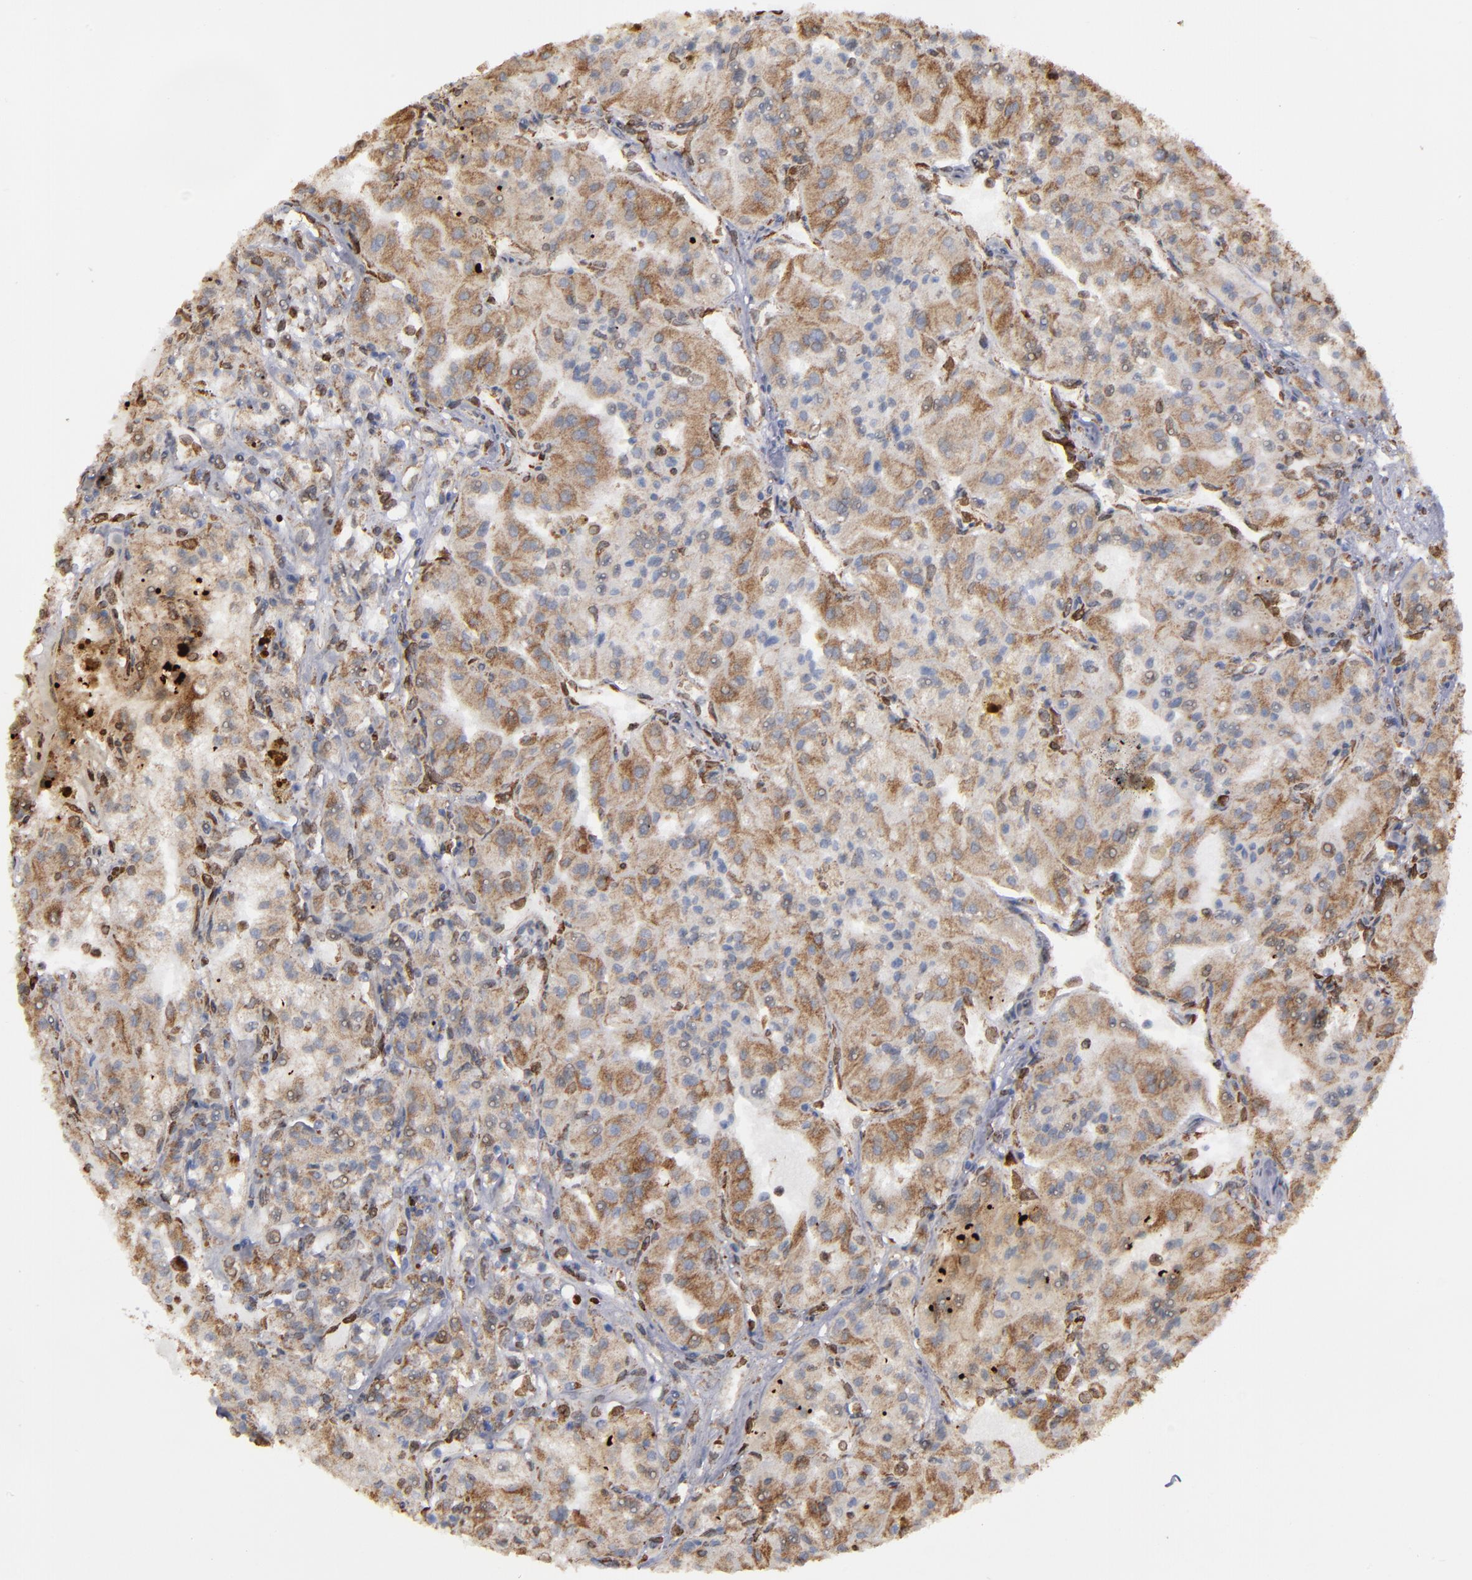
{"staining": {"intensity": "moderate", "quantity": ">75%", "location": "cytoplasmic/membranous"}, "tissue": "renal cancer", "cell_type": "Tumor cells", "image_type": "cancer", "snomed": [{"axis": "morphology", "description": "Adenocarcinoma, NOS"}, {"axis": "topography", "description": "Kidney"}], "caption": "Immunohistochemical staining of human renal cancer (adenocarcinoma) demonstrates medium levels of moderate cytoplasmic/membranous protein staining in approximately >75% of tumor cells.", "gene": "ERLIN2", "patient": {"sex": "male", "age": 78}}